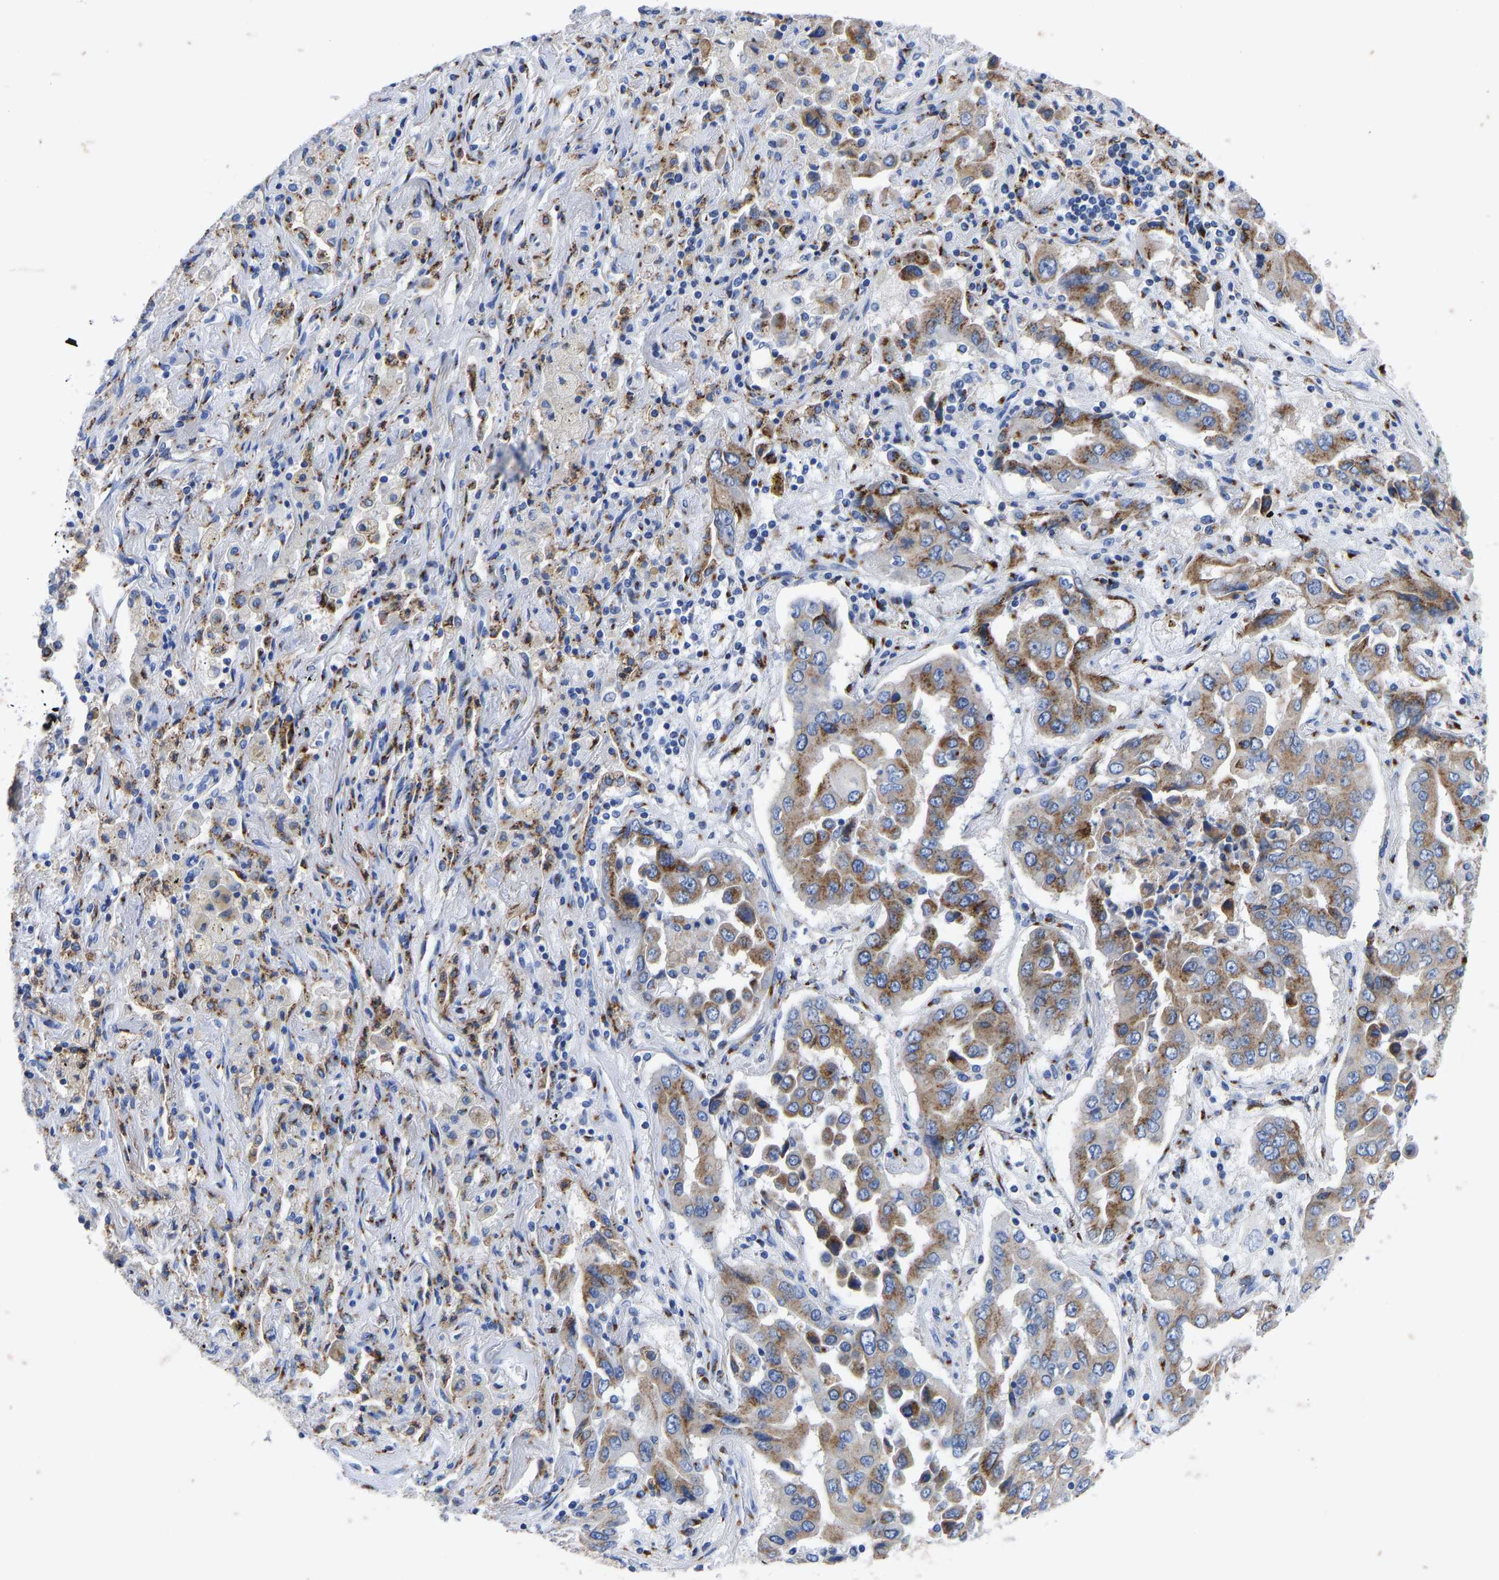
{"staining": {"intensity": "moderate", "quantity": ">75%", "location": "cytoplasmic/membranous"}, "tissue": "lung cancer", "cell_type": "Tumor cells", "image_type": "cancer", "snomed": [{"axis": "morphology", "description": "Adenocarcinoma, NOS"}, {"axis": "topography", "description": "Lung"}], "caption": "Protein expression analysis of lung adenocarcinoma reveals moderate cytoplasmic/membranous positivity in approximately >75% of tumor cells.", "gene": "TMEM87A", "patient": {"sex": "female", "age": 65}}